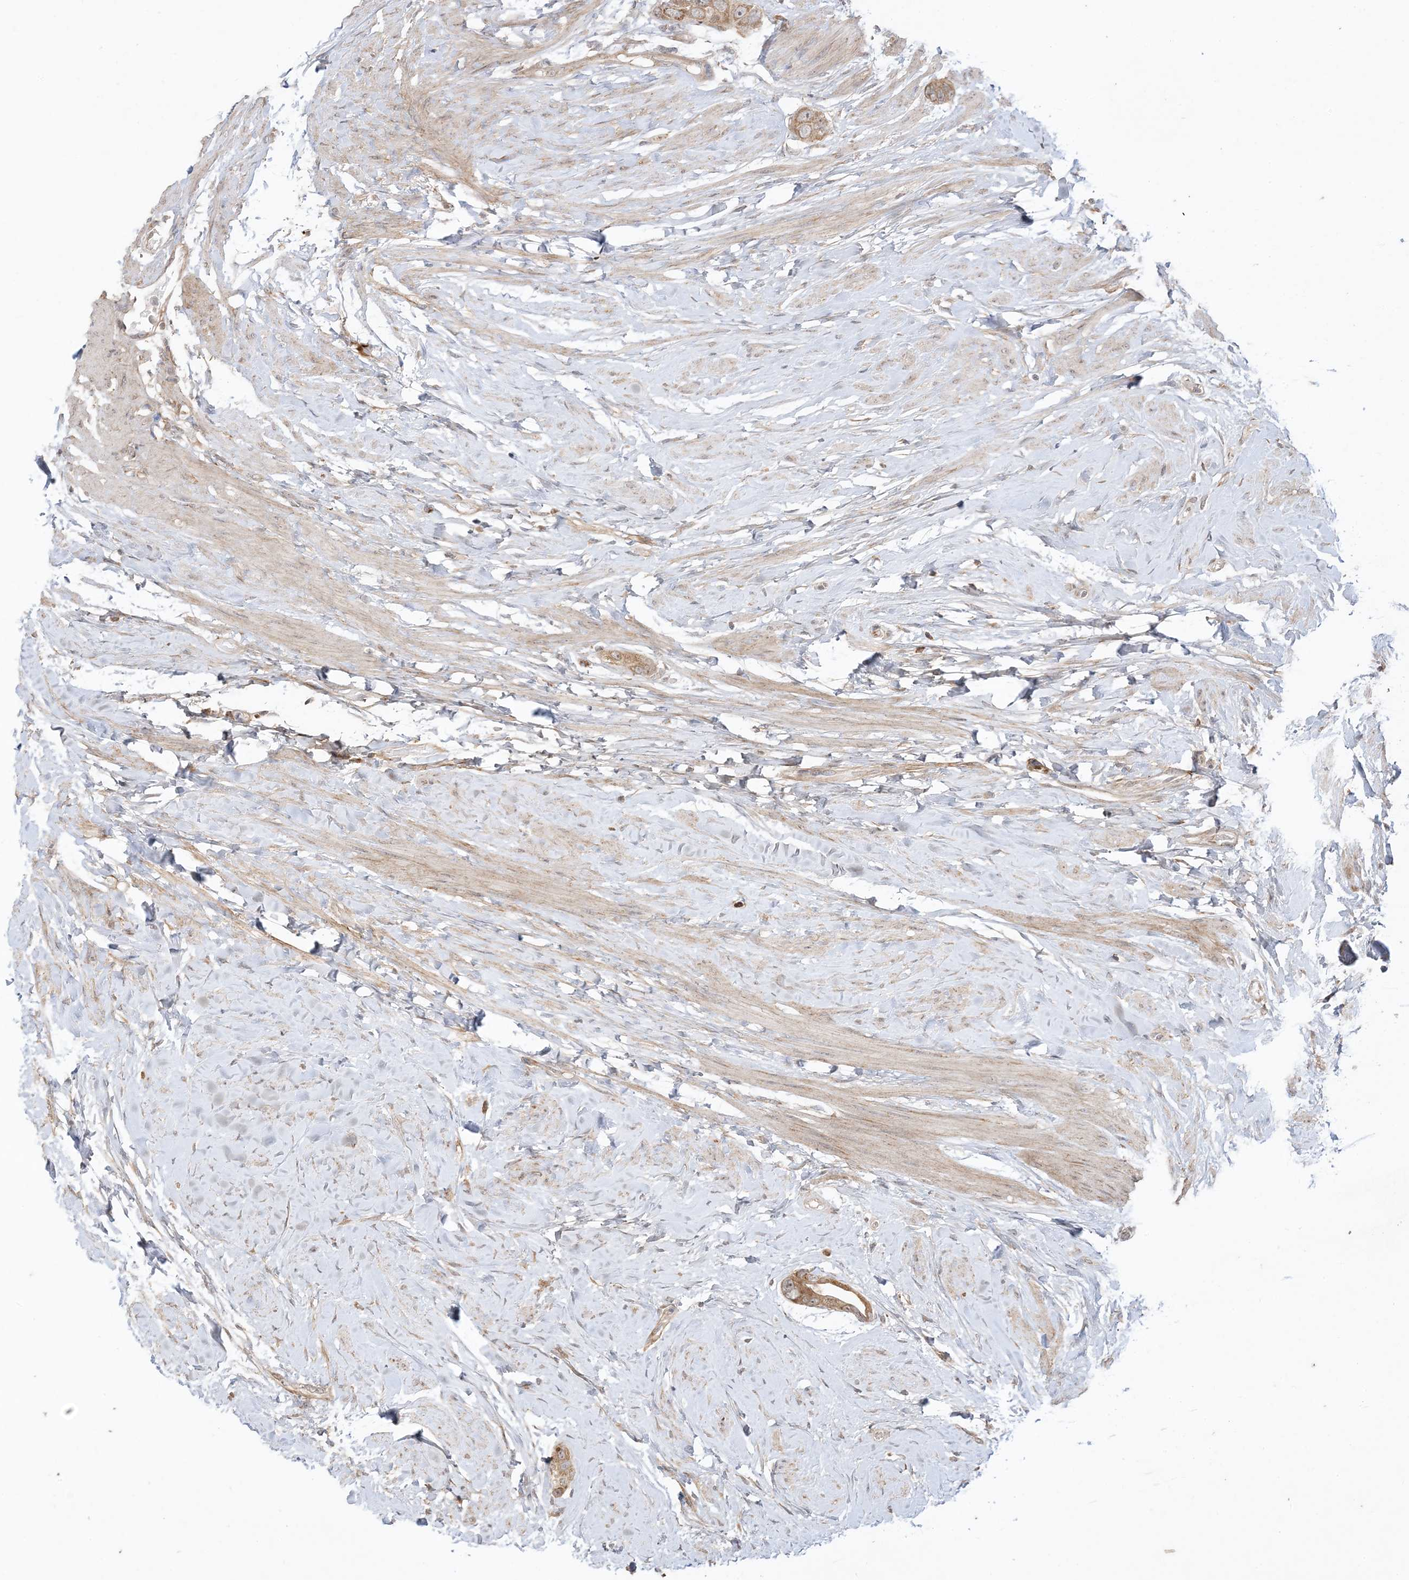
{"staining": {"intensity": "strong", "quantity": ">75%", "location": "cytoplasmic/membranous"}, "tissue": "colorectal cancer", "cell_type": "Tumor cells", "image_type": "cancer", "snomed": [{"axis": "morphology", "description": "Adenocarcinoma, NOS"}, {"axis": "topography", "description": "Rectum"}], "caption": "Protein staining of colorectal cancer (adenocarcinoma) tissue shows strong cytoplasmic/membranous staining in about >75% of tumor cells.", "gene": "SIRT3", "patient": {"sex": "male", "age": 51}}